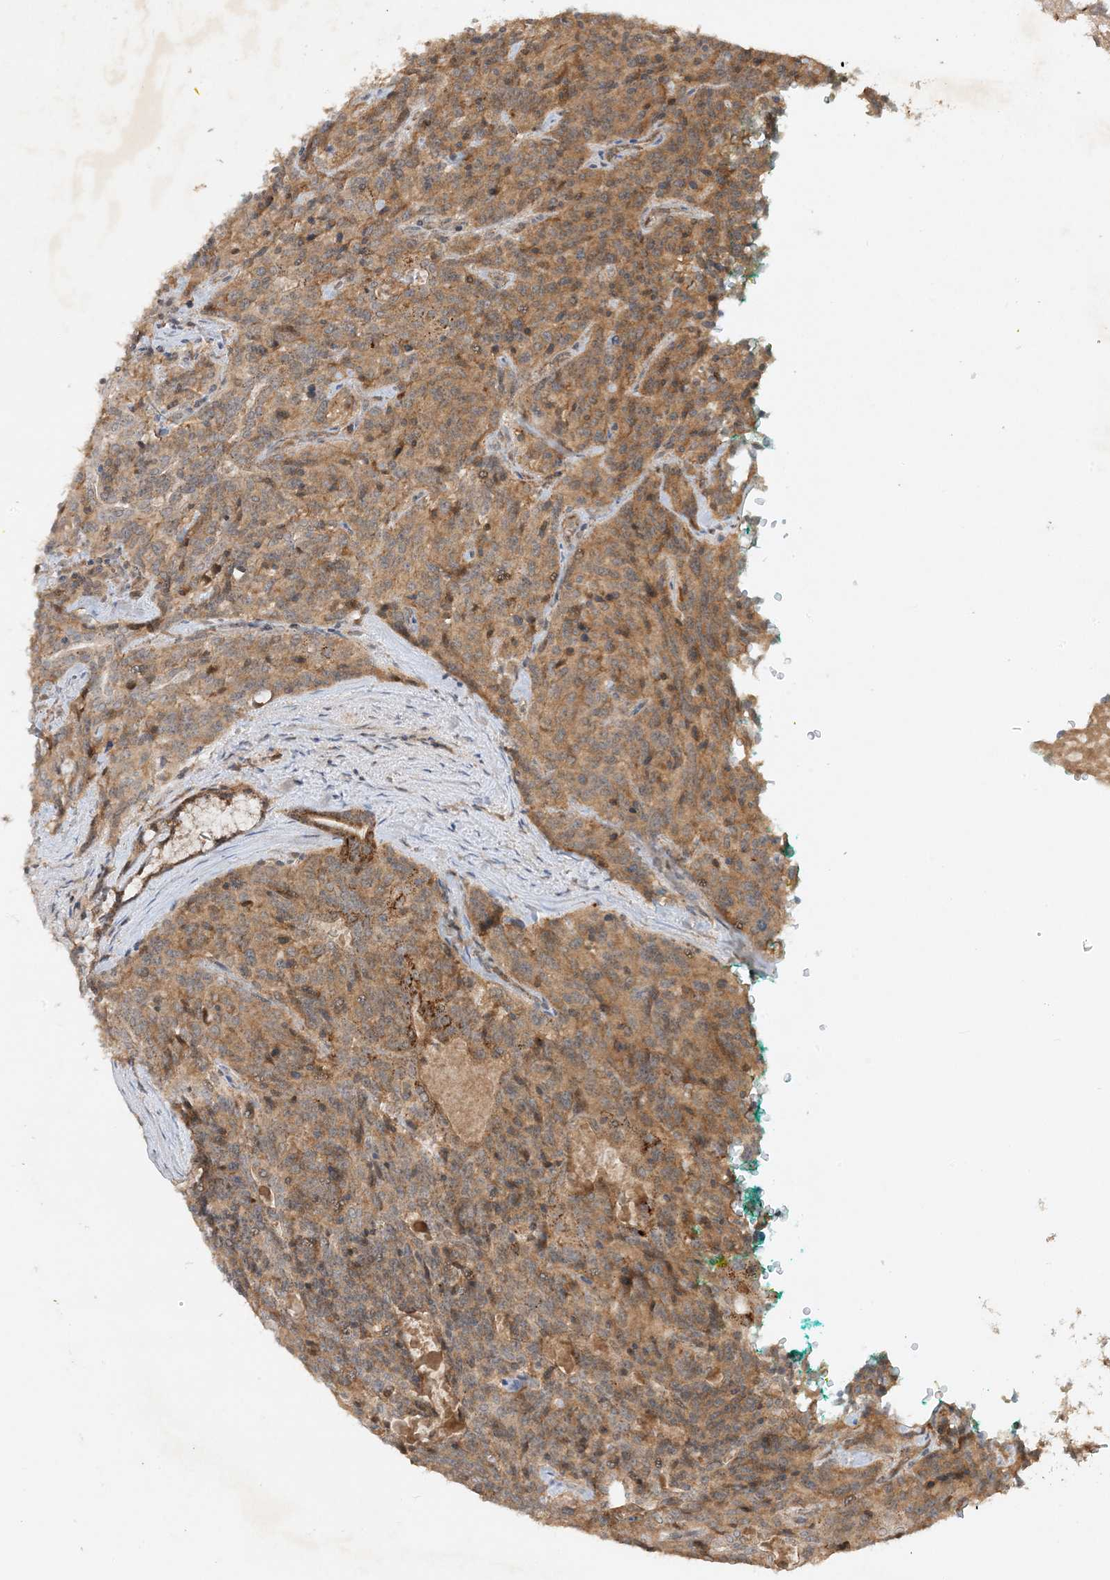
{"staining": {"intensity": "moderate", "quantity": ">75%", "location": "cytoplasmic/membranous"}, "tissue": "carcinoid", "cell_type": "Tumor cells", "image_type": "cancer", "snomed": [{"axis": "morphology", "description": "Carcinoid, malignant, NOS"}, {"axis": "topography", "description": "Lung"}], "caption": "Immunohistochemistry (IHC) staining of carcinoid (malignant), which reveals medium levels of moderate cytoplasmic/membranous expression in approximately >75% of tumor cells indicating moderate cytoplasmic/membranous protein staining. The staining was performed using DAB (3,3'-diaminobenzidine) (brown) for protein detection and nuclei were counterstained in hematoxylin (blue).", "gene": "XRN1", "patient": {"sex": "female", "age": 46}}